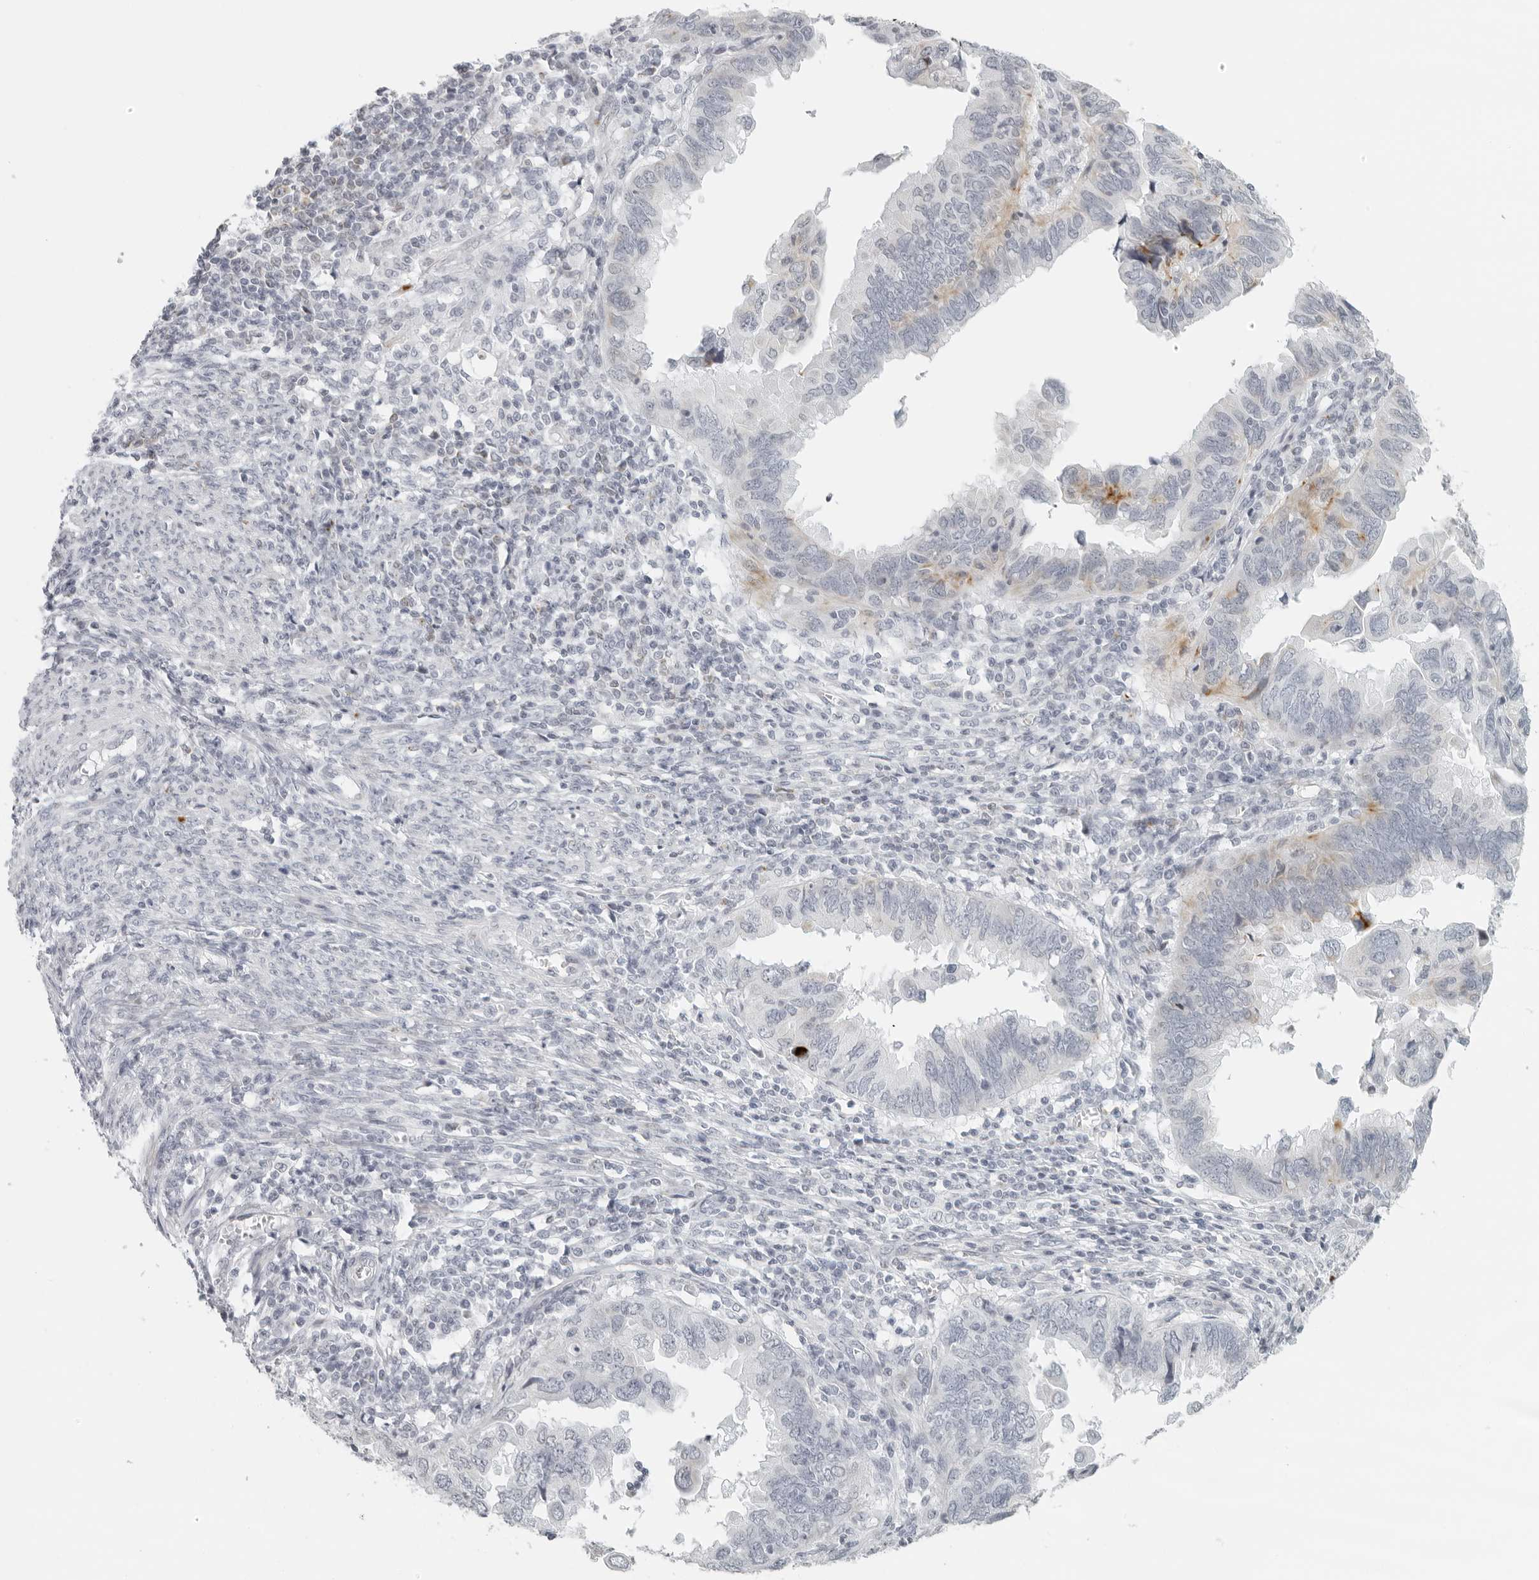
{"staining": {"intensity": "moderate", "quantity": "<25%", "location": "cytoplasmic/membranous"}, "tissue": "endometrial cancer", "cell_type": "Tumor cells", "image_type": "cancer", "snomed": [{"axis": "morphology", "description": "Adenocarcinoma, NOS"}, {"axis": "topography", "description": "Uterus"}], "caption": "Endometrial cancer (adenocarcinoma) stained with a brown dye demonstrates moderate cytoplasmic/membranous positive positivity in about <25% of tumor cells.", "gene": "RPS6KC1", "patient": {"sex": "female", "age": 77}}